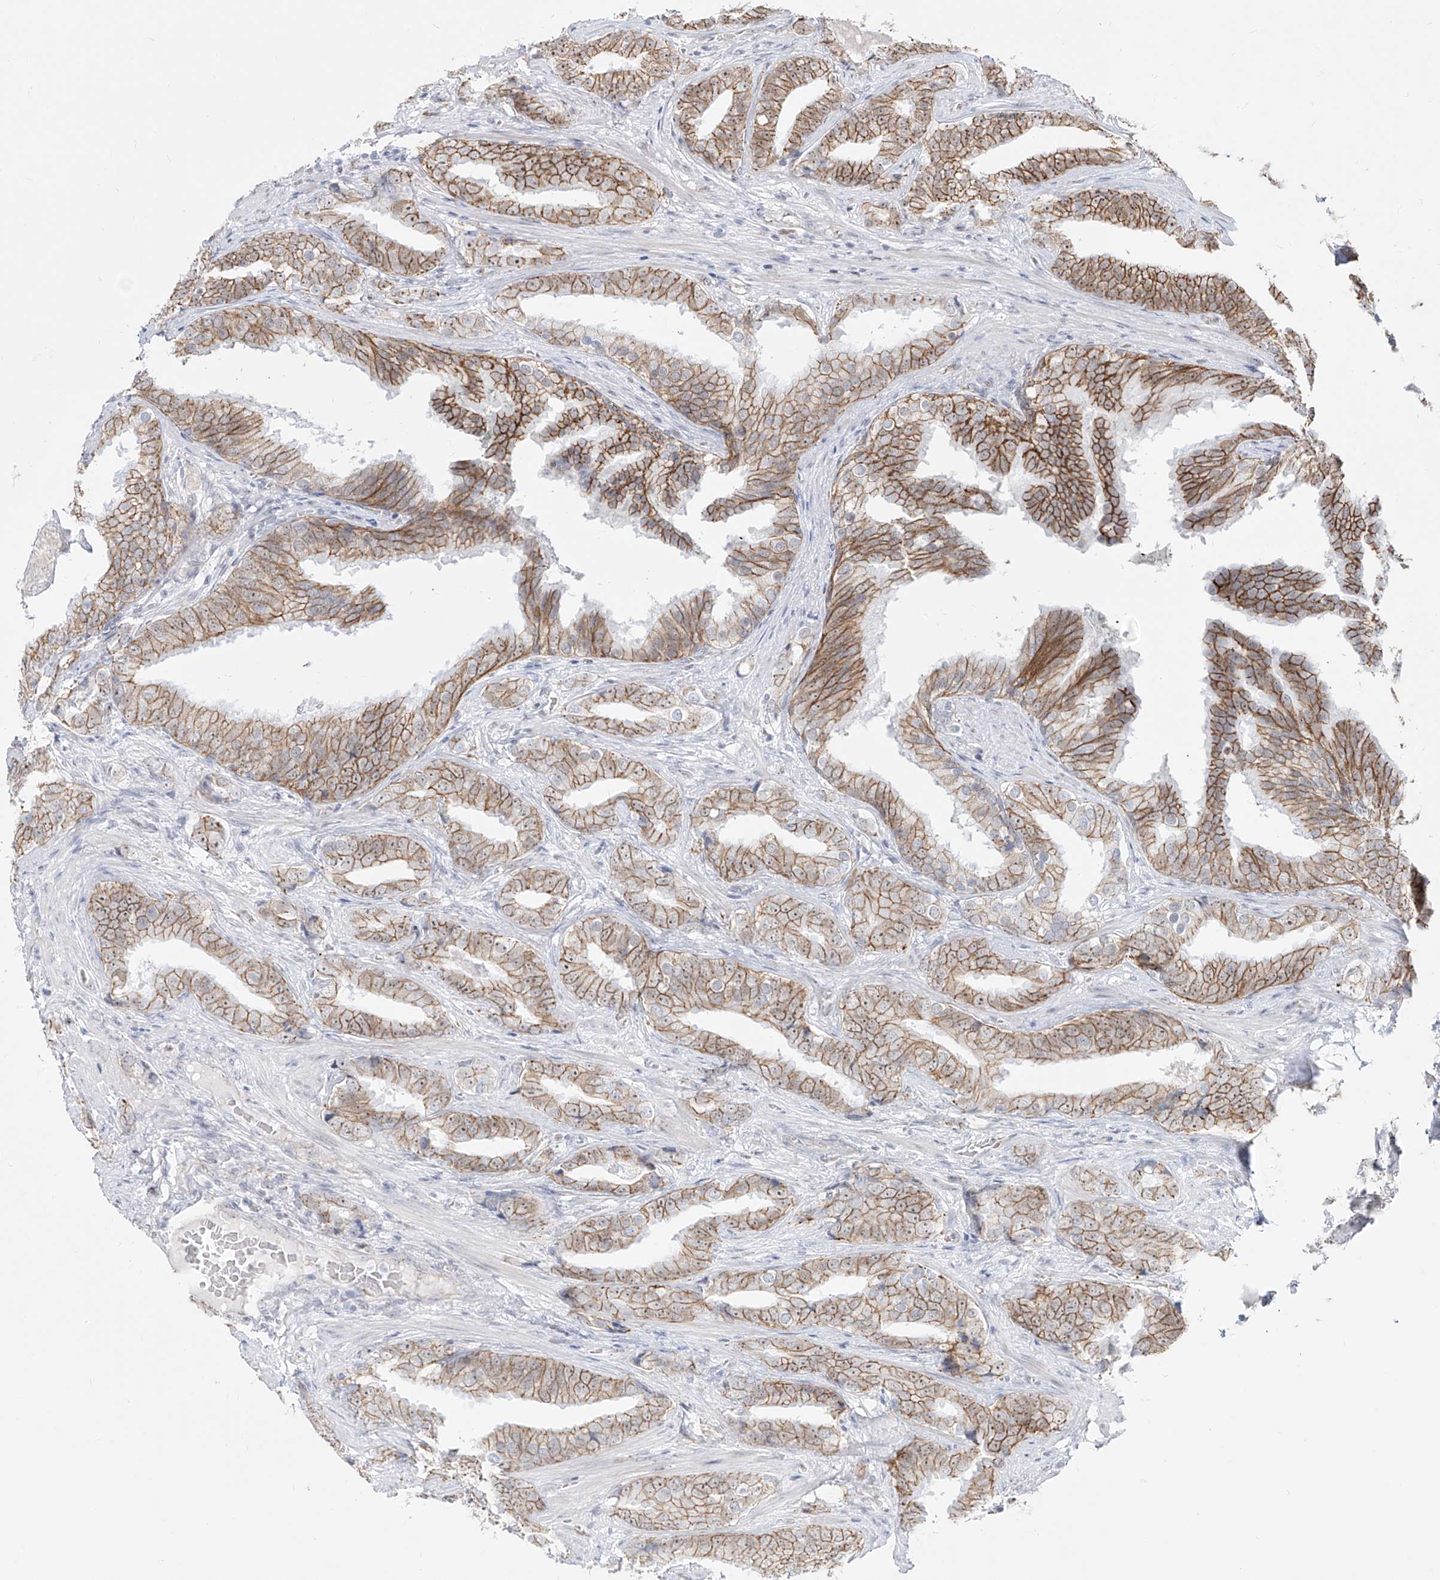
{"staining": {"intensity": "moderate", "quantity": ">75%", "location": "cytoplasmic/membranous,nuclear"}, "tissue": "prostate cancer", "cell_type": "Tumor cells", "image_type": "cancer", "snomed": [{"axis": "morphology", "description": "Adenocarcinoma, Low grade"}, {"axis": "topography", "description": "Prostate"}], "caption": "The image exhibits staining of prostate cancer (low-grade adenocarcinoma), revealing moderate cytoplasmic/membranous and nuclear protein expression (brown color) within tumor cells.", "gene": "ZNF710", "patient": {"sex": "male", "age": 67}}